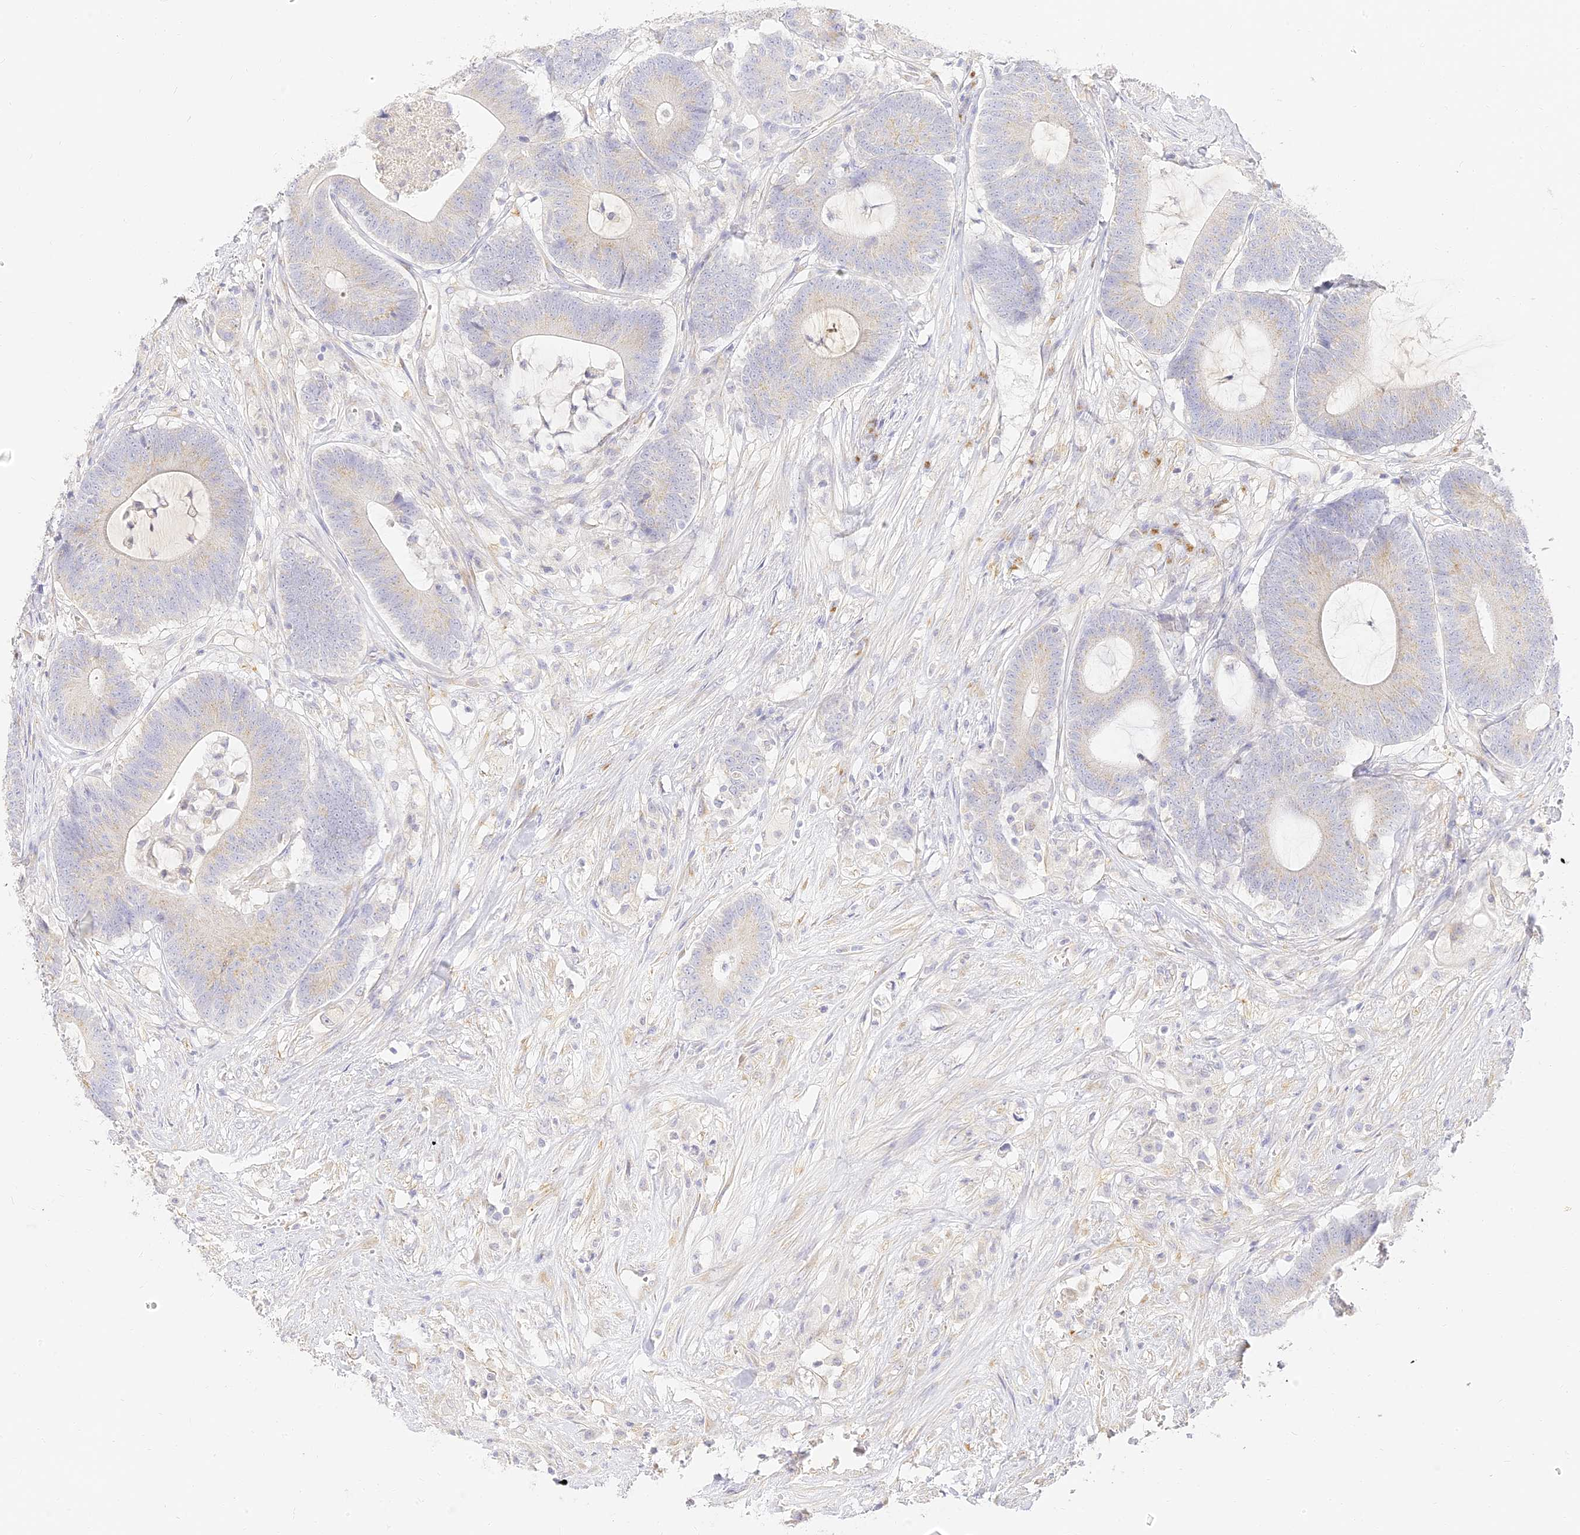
{"staining": {"intensity": "weak", "quantity": "<25%", "location": "cytoplasmic/membranous"}, "tissue": "colorectal cancer", "cell_type": "Tumor cells", "image_type": "cancer", "snomed": [{"axis": "morphology", "description": "Adenocarcinoma, NOS"}, {"axis": "topography", "description": "Colon"}], "caption": "Immunohistochemistry (IHC) image of colorectal cancer (adenocarcinoma) stained for a protein (brown), which demonstrates no expression in tumor cells.", "gene": "SEC13", "patient": {"sex": "female", "age": 84}}